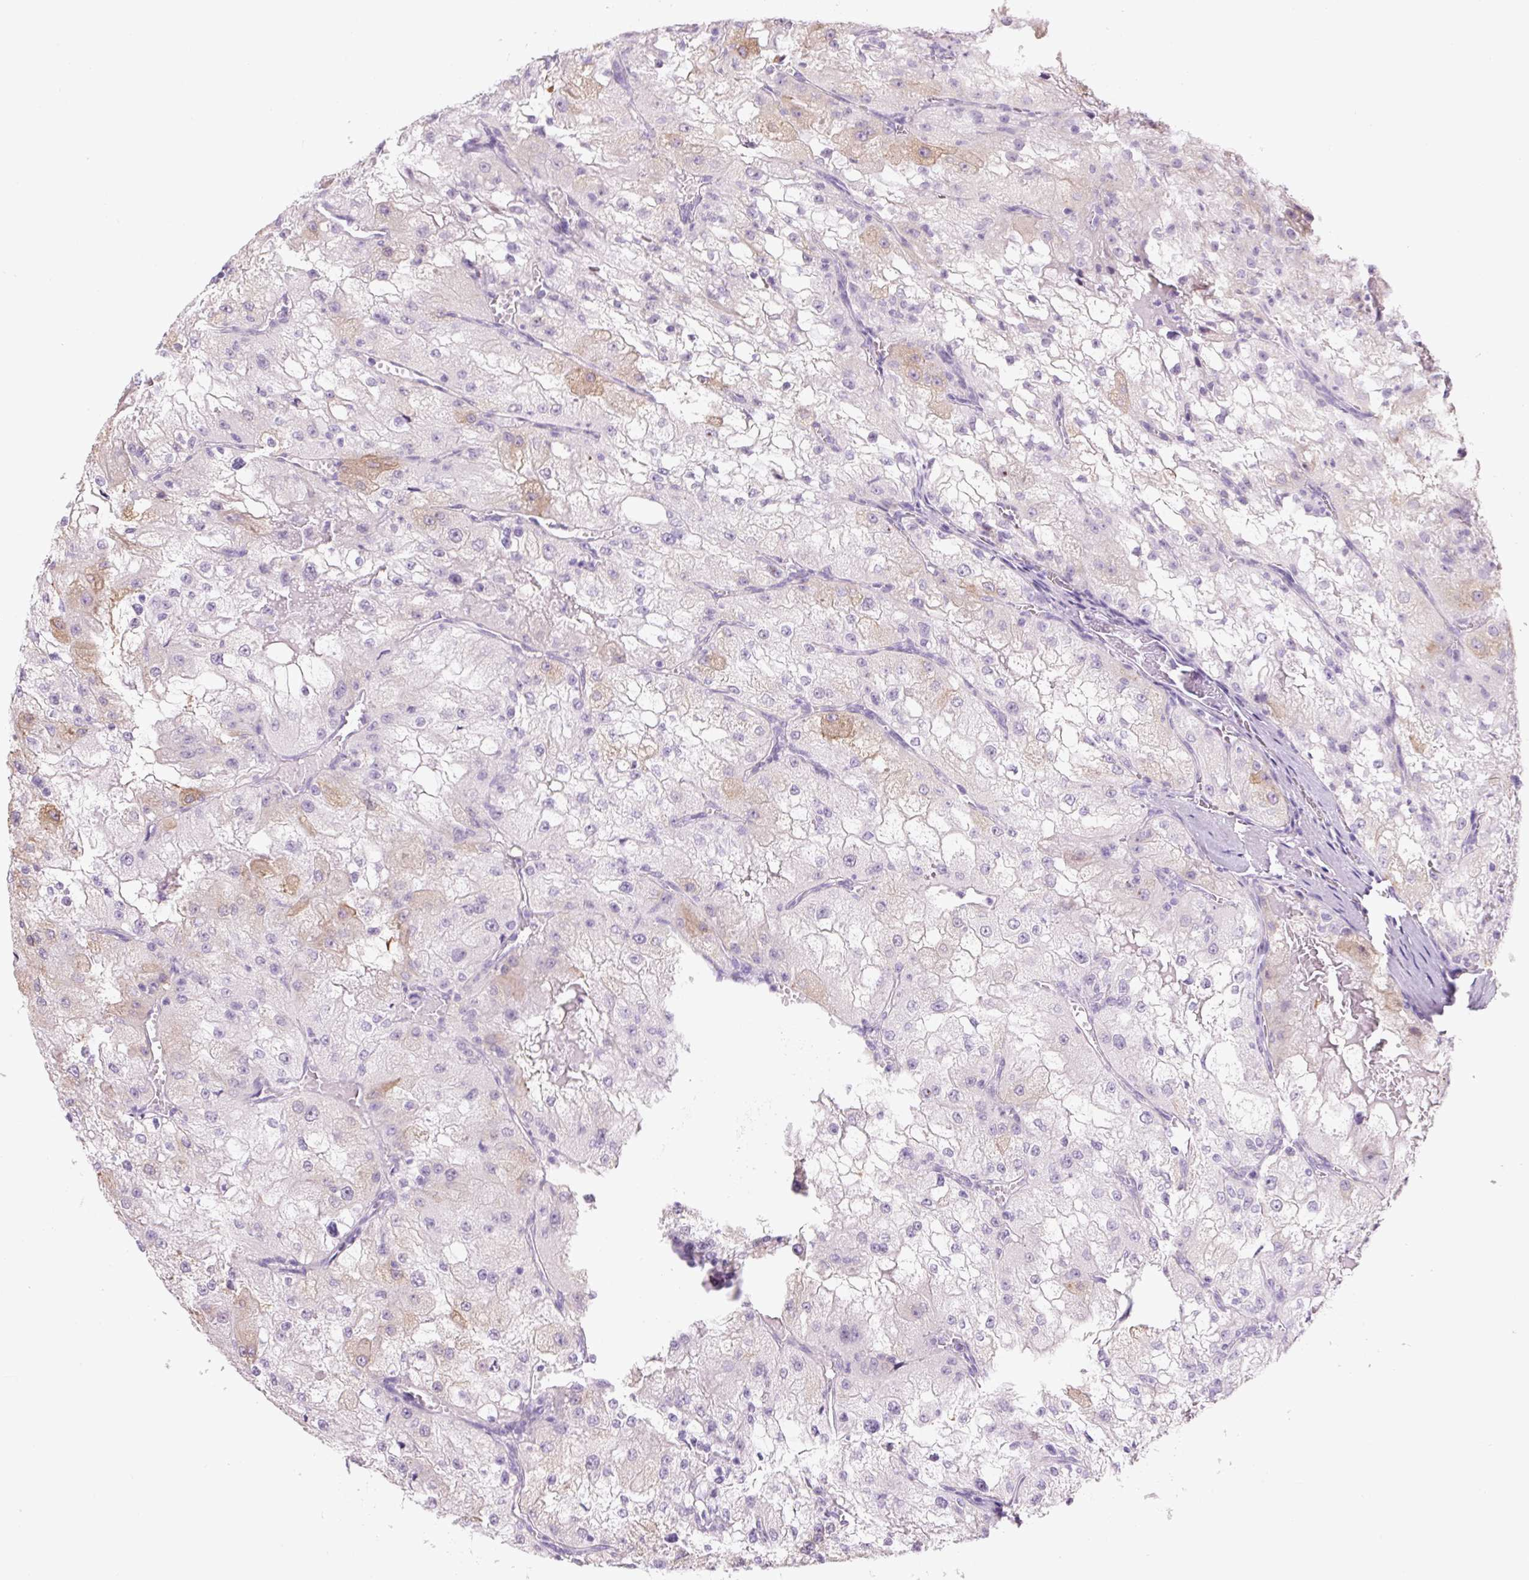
{"staining": {"intensity": "moderate", "quantity": "<25%", "location": "cytoplasmic/membranous"}, "tissue": "renal cancer", "cell_type": "Tumor cells", "image_type": "cancer", "snomed": [{"axis": "morphology", "description": "Adenocarcinoma, NOS"}, {"axis": "topography", "description": "Kidney"}], "caption": "Renal cancer stained with DAB immunohistochemistry (IHC) reveals low levels of moderate cytoplasmic/membranous positivity in about <25% of tumor cells.", "gene": "COL9A2", "patient": {"sex": "female", "age": 74}}